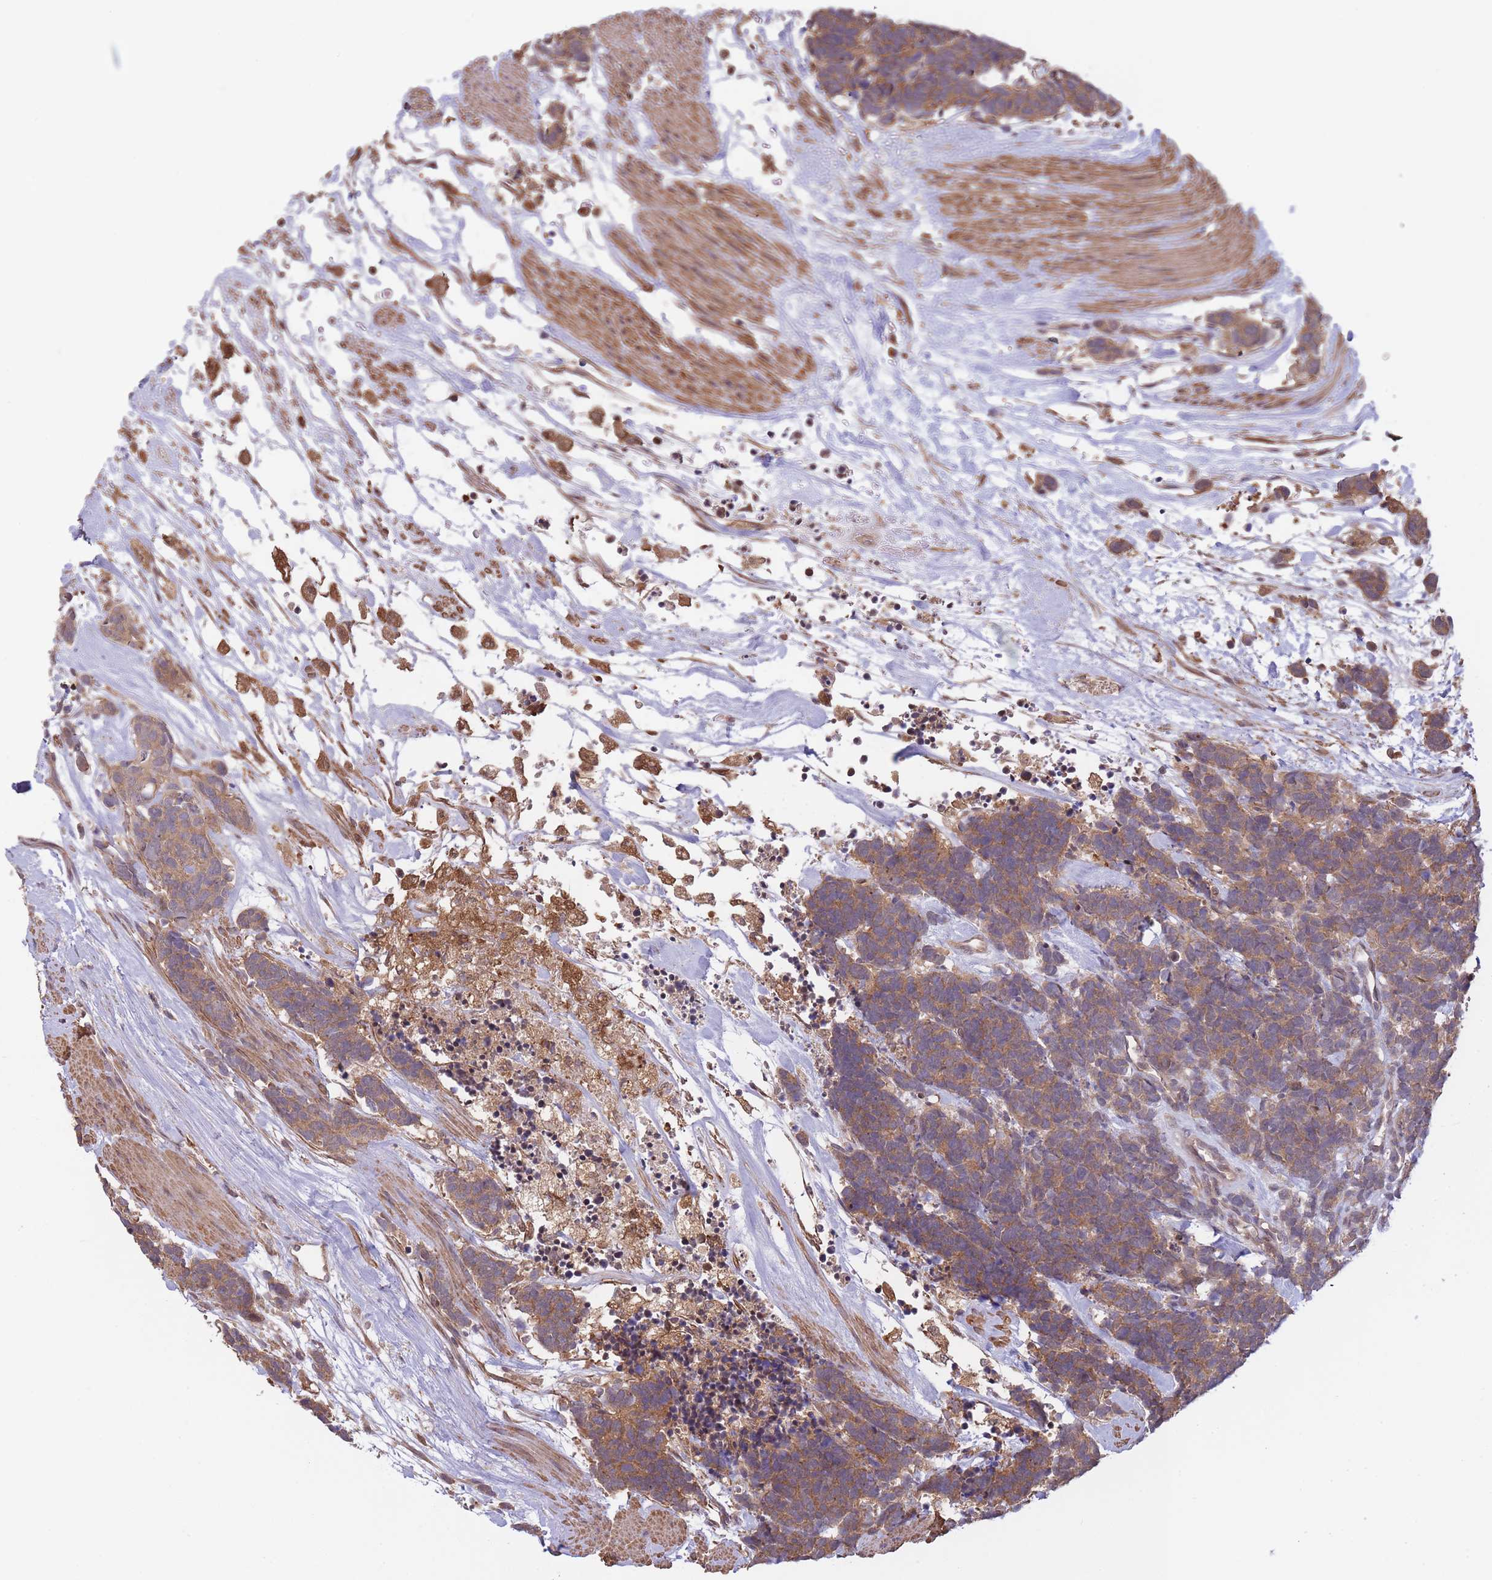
{"staining": {"intensity": "moderate", "quantity": ">75%", "location": "cytoplasmic/membranous"}, "tissue": "carcinoid", "cell_type": "Tumor cells", "image_type": "cancer", "snomed": [{"axis": "morphology", "description": "Carcinoma, NOS"}, {"axis": "morphology", "description": "Carcinoid, malignant, NOS"}, {"axis": "topography", "description": "Prostate"}], "caption": "Carcinoid stained for a protein (brown) reveals moderate cytoplasmic/membranous positive positivity in approximately >75% of tumor cells.", "gene": "ZNF304", "patient": {"sex": "male", "age": 57}}